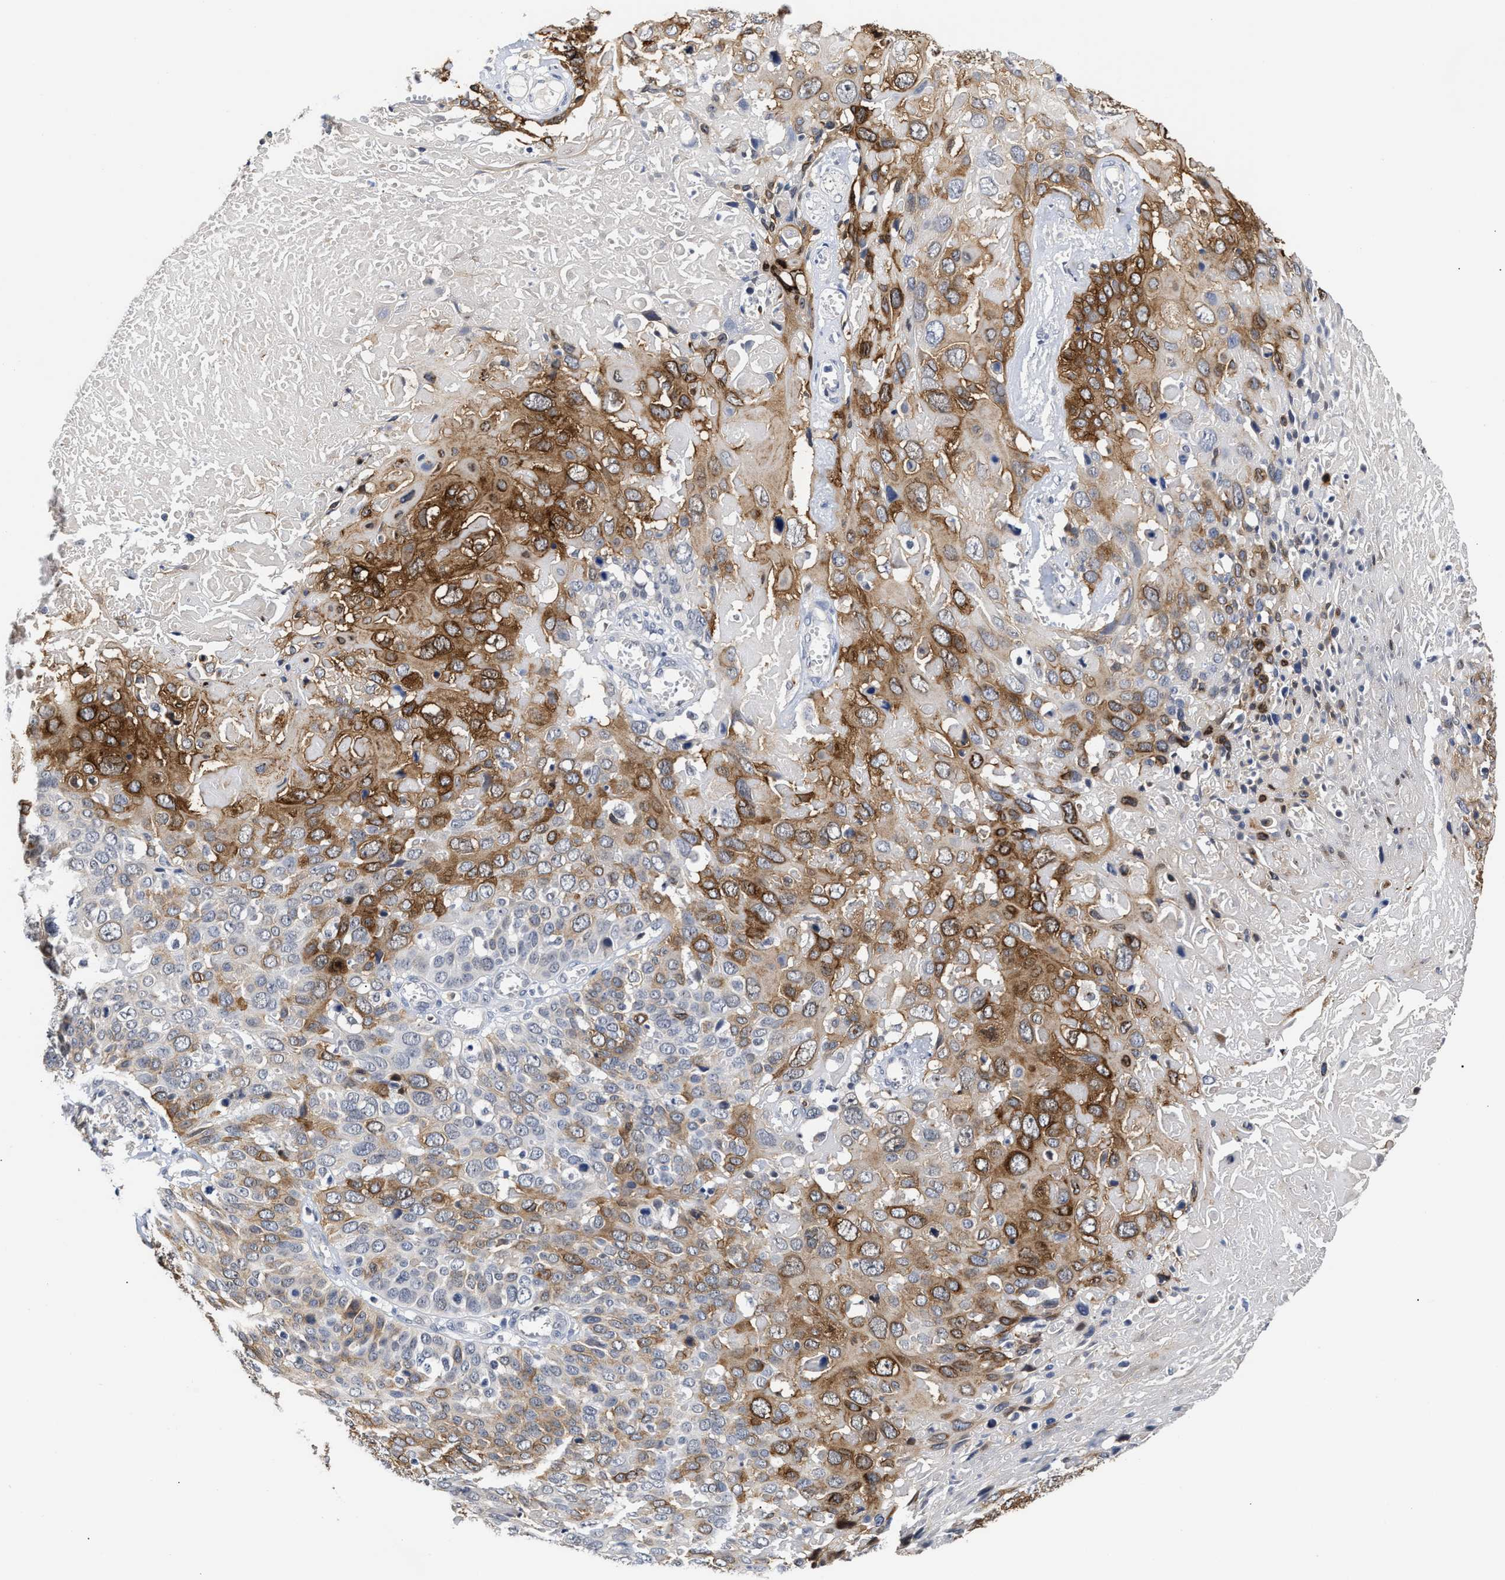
{"staining": {"intensity": "strong", "quantity": "25%-75%", "location": "cytoplasmic/membranous"}, "tissue": "cervical cancer", "cell_type": "Tumor cells", "image_type": "cancer", "snomed": [{"axis": "morphology", "description": "Squamous cell carcinoma, NOS"}, {"axis": "topography", "description": "Cervix"}], "caption": "Human cervical cancer stained with a brown dye reveals strong cytoplasmic/membranous positive expression in approximately 25%-75% of tumor cells.", "gene": "AHNAK2", "patient": {"sex": "female", "age": 74}}